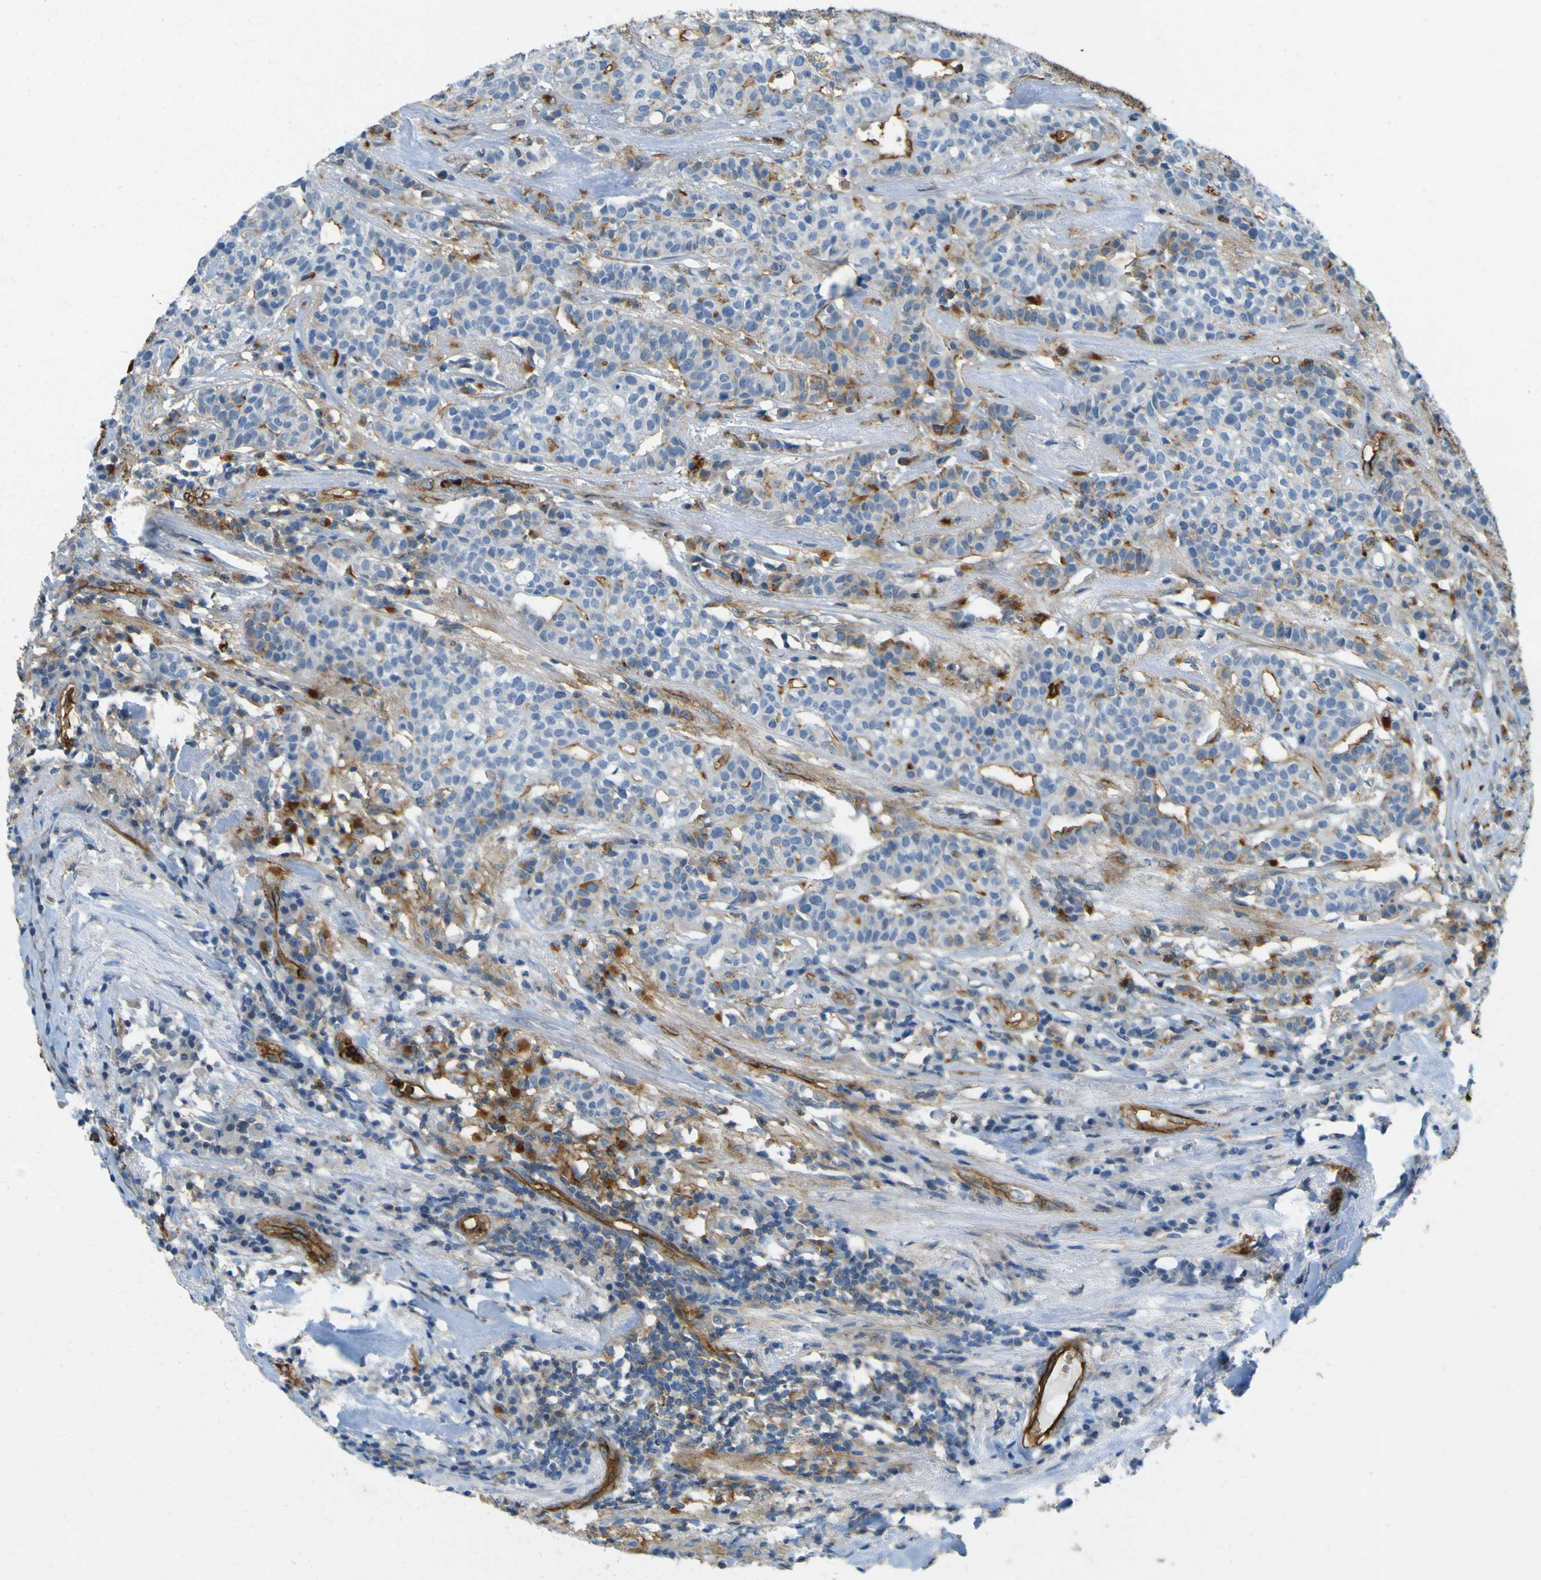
{"staining": {"intensity": "strong", "quantity": "<25%", "location": "cytoplasmic/membranous"}, "tissue": "head and neck cancer", "cell_type": "Tumor cells", "image_type": "cancer", "snomed": [{"axis": "morphology", "description": "Adenocarcinoma, NOS"}, {"axis": "topography", "description": "Salivary gland"}, {"axis": "topography", "description": "Head-Neck"}], "caption": "Head and neck cancer (adenocarcinoma) stained with DAB (3,3'-diaminobenzidine) immunohistochemistry displays medium levels of strong cytoplasmic/membranous positivity in about <25% of tumor cells. (DAB (3,3'-diaminobenzidine) IHC, brown staining for protein, blue staining for nuclei).", "gene": "PLXDC1", "patient": {"sex": "female", "age": 65}}